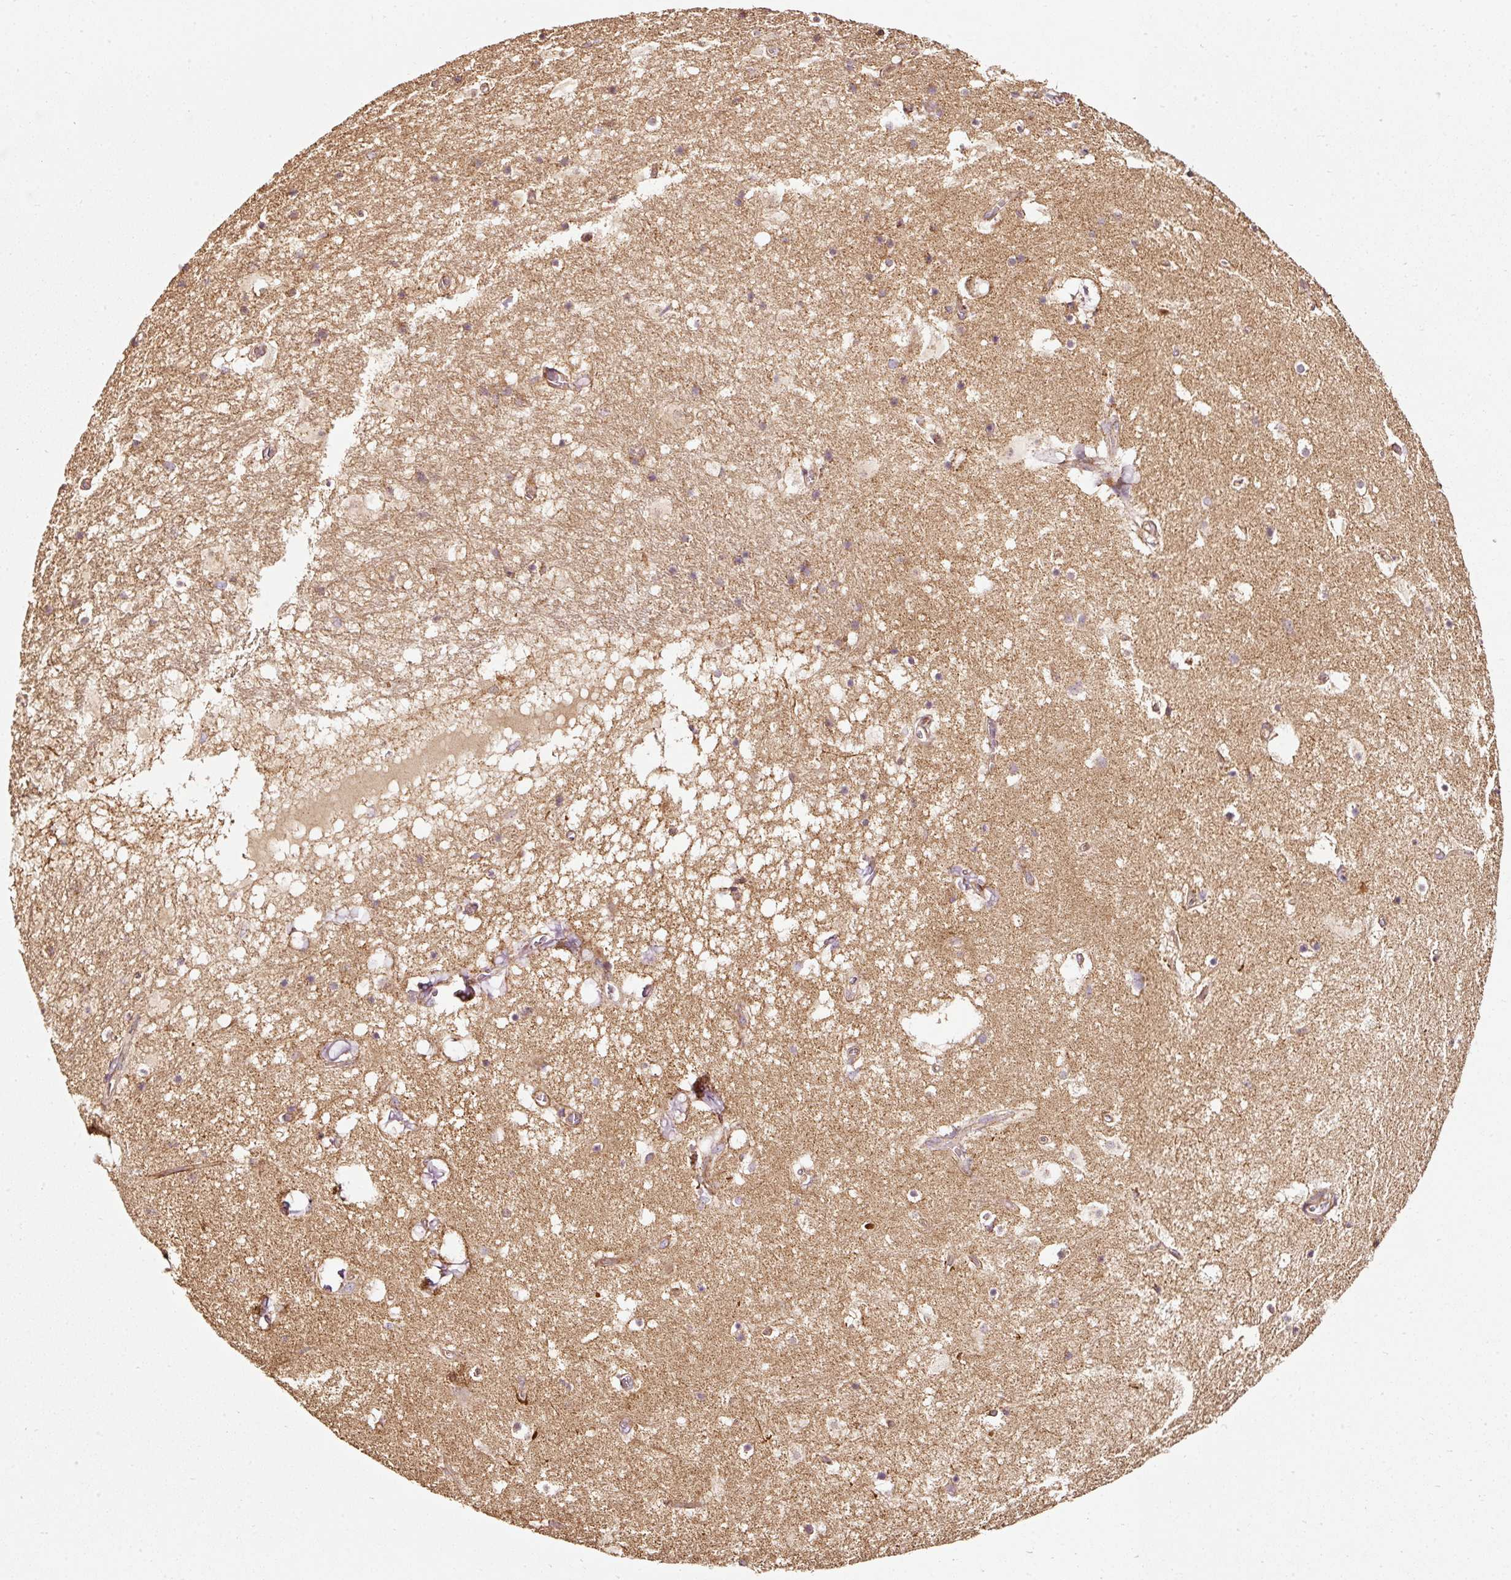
{"staining": {"intensity": "moderate", "quantity": "25%-75%", "location": "cytoplasmic/membranous"}, "tissue": "hippocampus", "cell_type": "Glial cells", "image_type": "normal", "snomed": [{"axis": "morphology", "description": "Normal tissue, NOS"}, {"axis": "topography", "description": "Hippocampus"}], "caption": "Immunohistochemistry (IHC) (DAB (3,3'-diaminobenzidine)) staining of unremarkable hippocampus demonstrates moderate cytoplasmic/membranous protein positivity in approximately 25%-75% of glial cells.", "gene": "ISCU", "patient": {"sex": "female", "age": 52}}